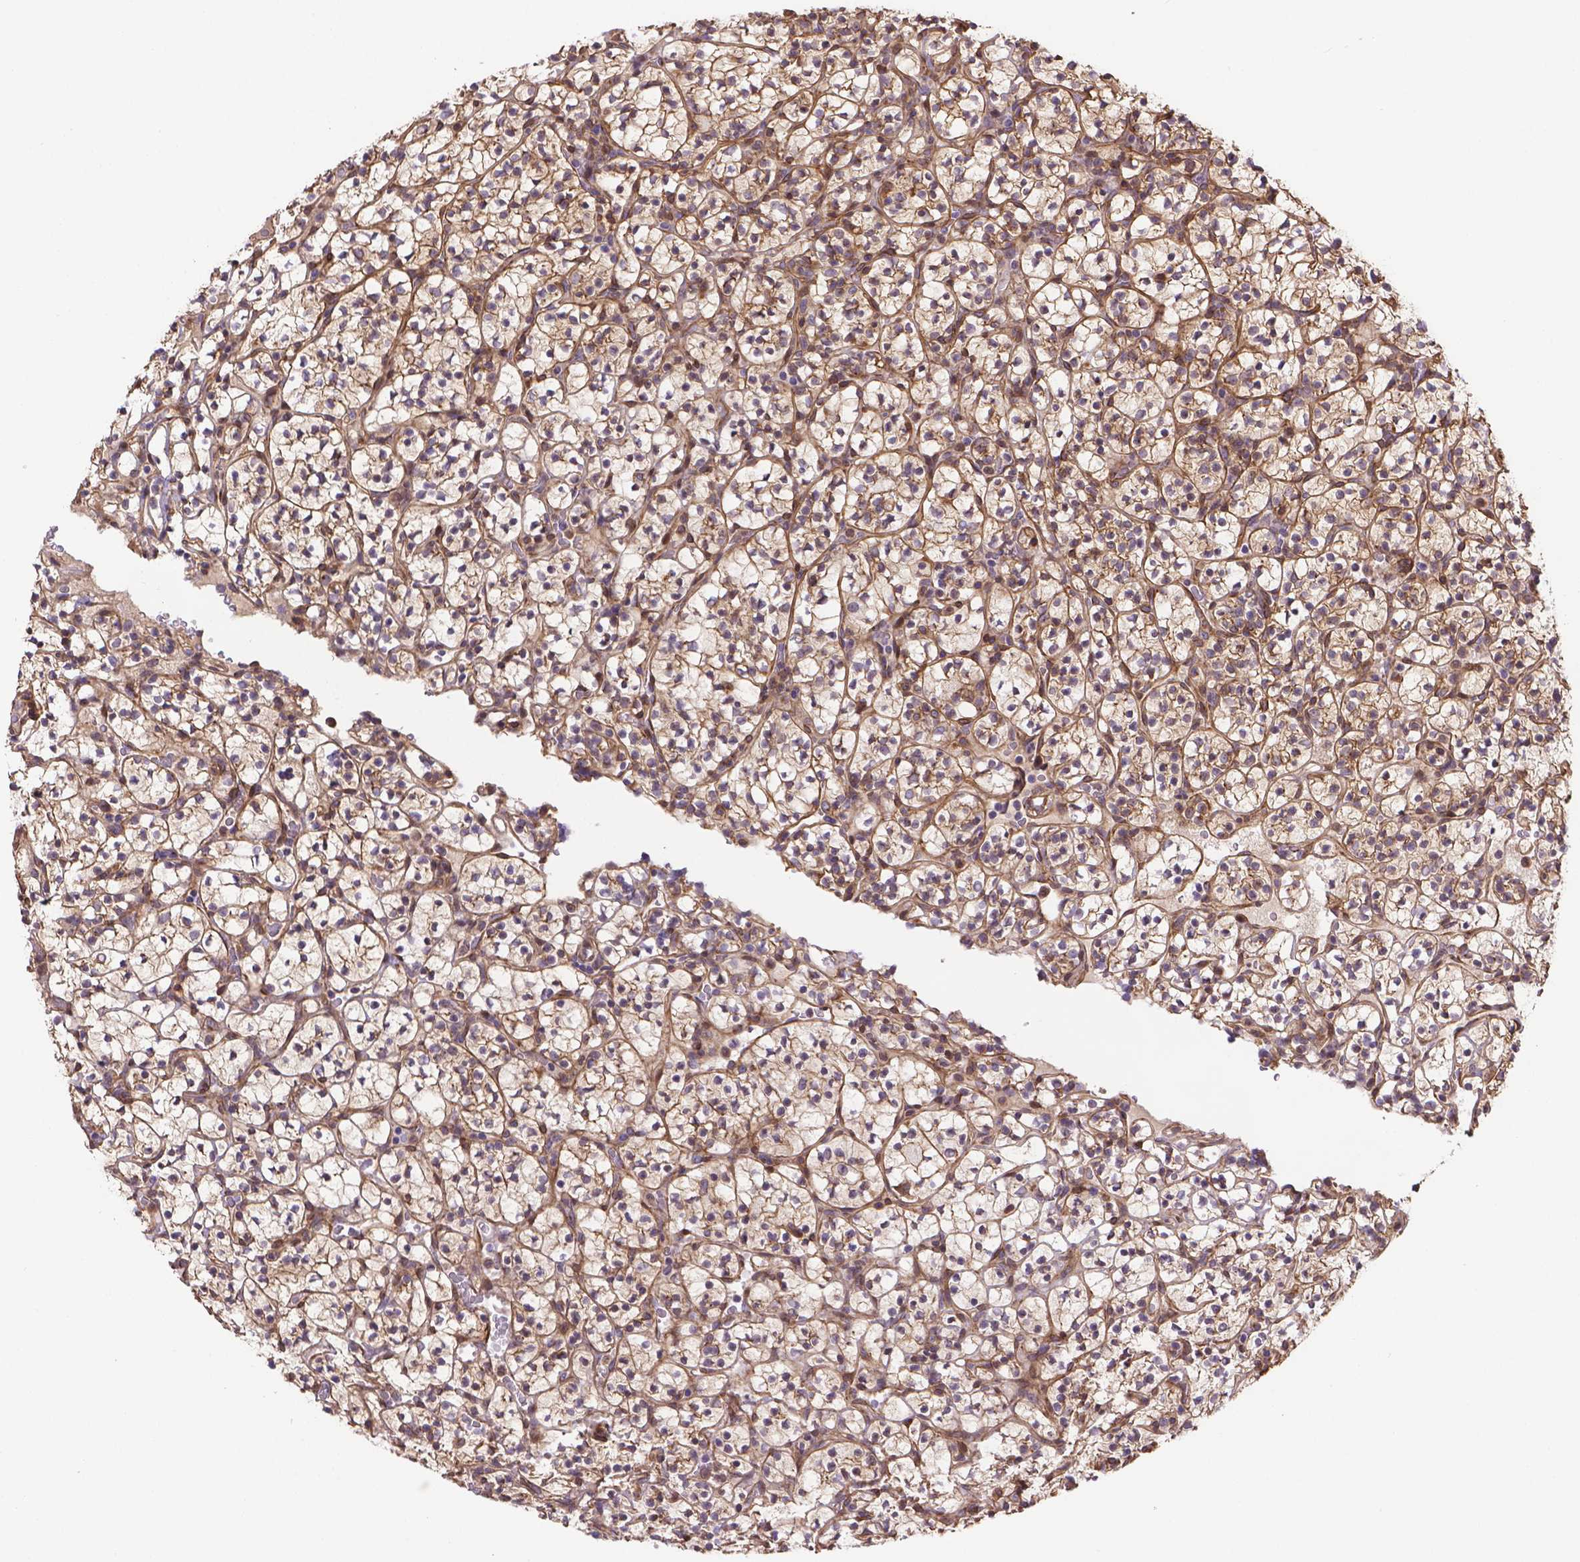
{"staining": {"intensity": "weak", "quantity": ">75%", "location": "cytoplasmic/membranous"}, "tissue": "renal cancer", "cell_type": "Tumor cells", "image_type": "cancer", "snomed": [{"axis": "morphology", "description": "Adenocarcinoma, NOS"}, {"axis": "topography", "description": "Kidney"}], "caption": "Renal adenocarcinoma stained for a protein displays weak cytoplasmic/membranous positivity in tumor cells.", "gene": "YAP1", "patient": {"sex": "female", "age": 89}}